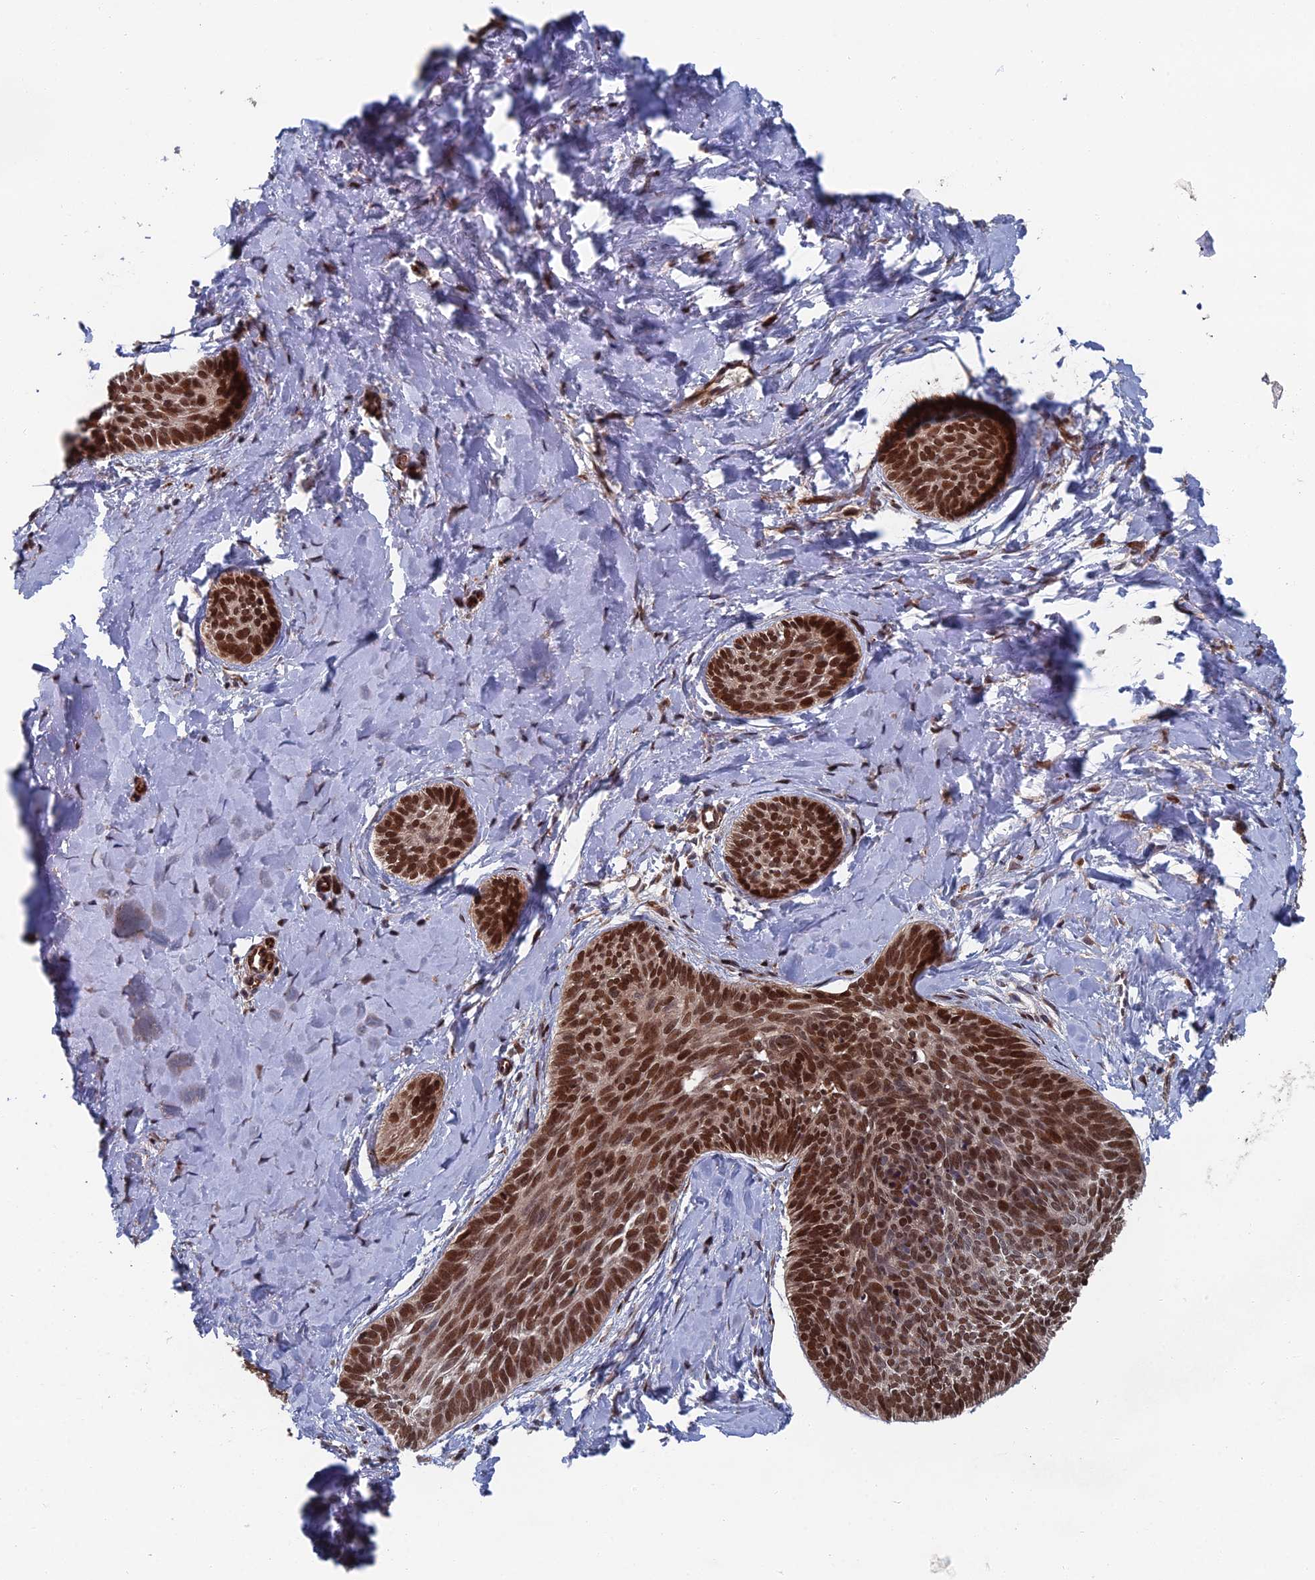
{"staining": {"intensity": "strong", "quantity": ">75%", "location": "nuclear"}, "tissue": "skin cancer", "cell_type": "Tumor cells", "image_type": "cancer", "snomed": [{"axis": "morphology", "description": "Basal cell carcinoma"}, {"axis": "topography", "description": "Skin"}], "caption": "High-power microscopy captured an IHC photomicrograph of basal cell carcinoma (skin), revealing strong nuclear expression in about >75% of tumor cells. (DAB IHC with brightfield microscopy, high magnification).", "gene": "GTF2IRD1", "patient": {"sex": "female", "age": 81}}